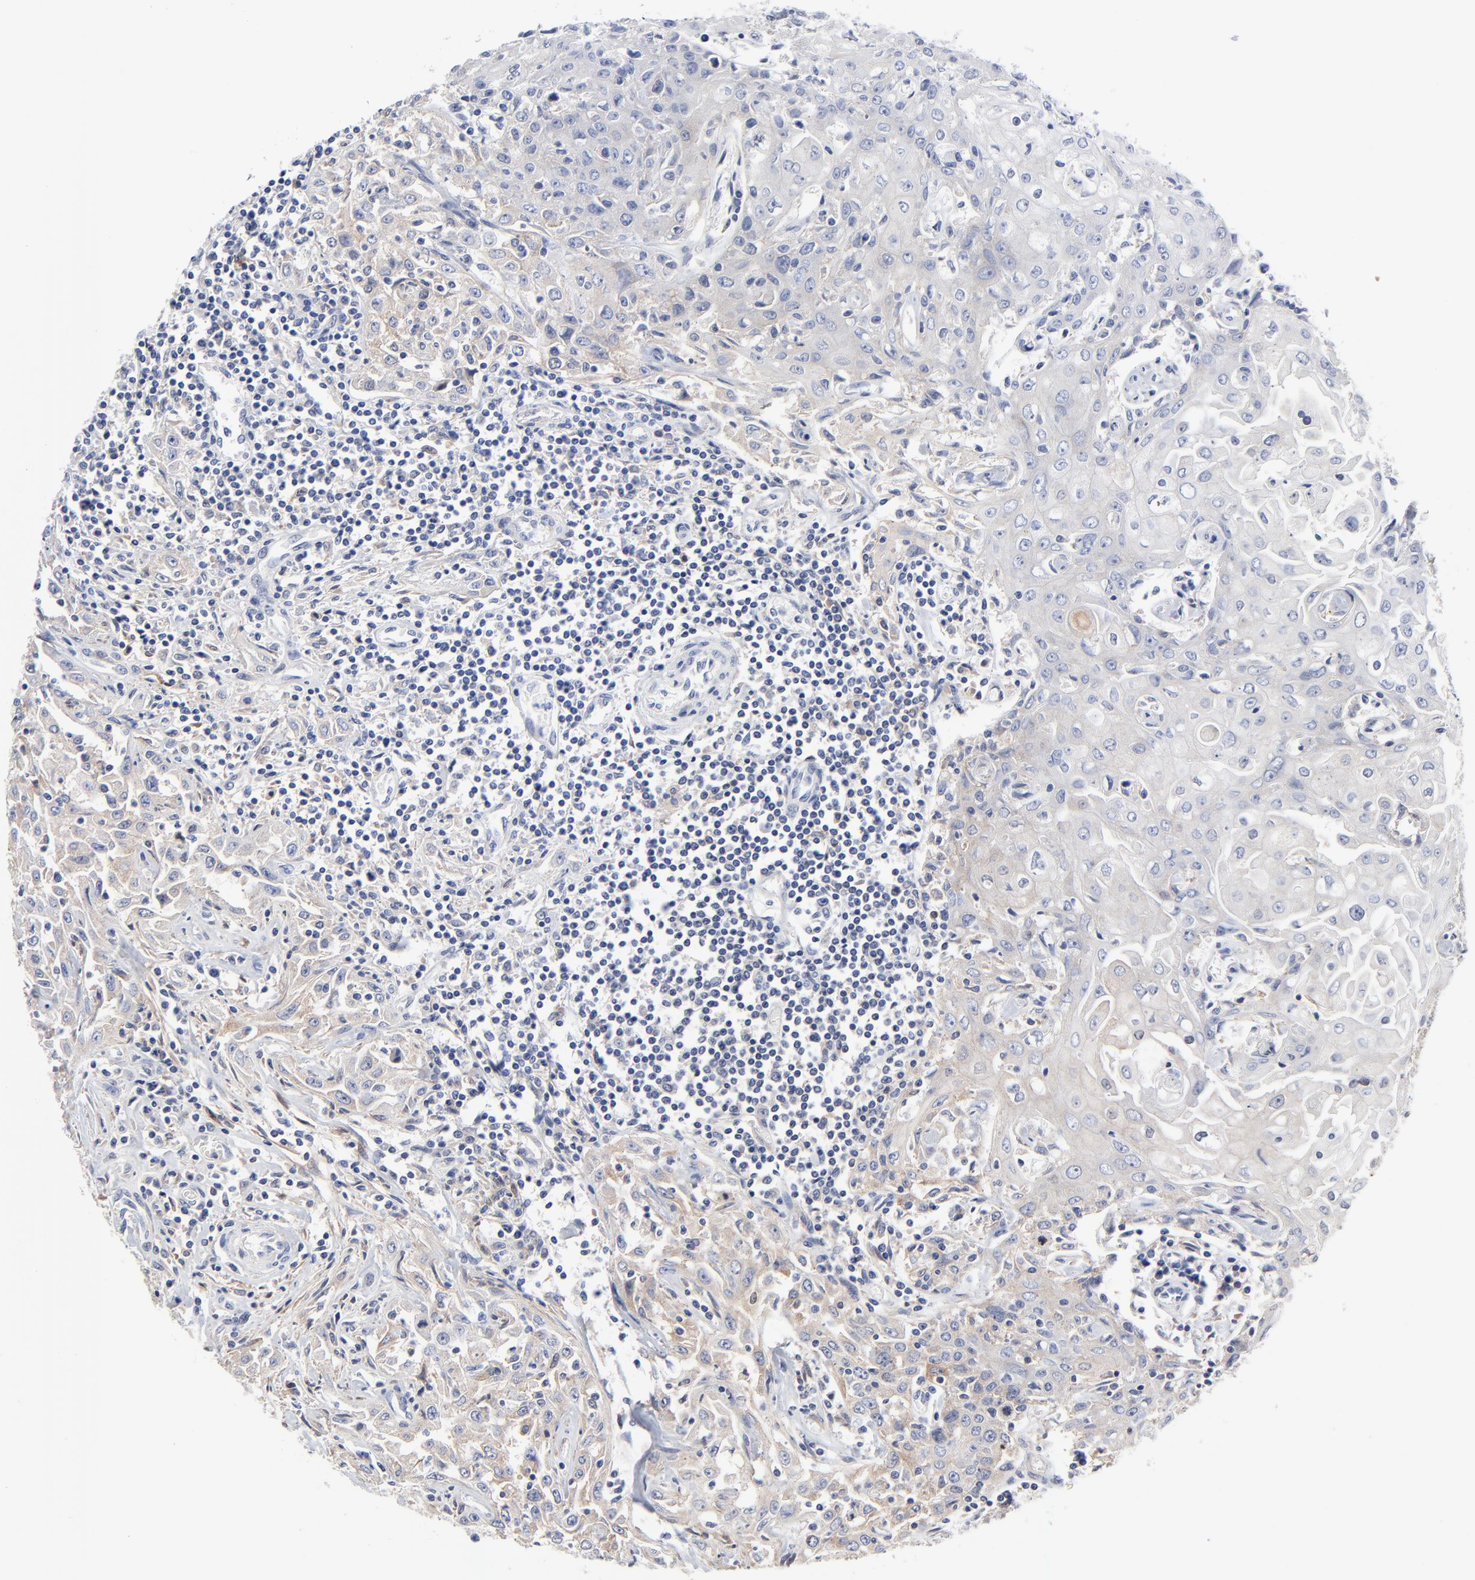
{"staining": {"intensity": "moderate", "quantity": ">75%", "location": "cytoplasmic/membranous"}, "tissue": "head and neck cancer", "cell_type": "Tumor cells", "image_type": "cancer", "snomed": [{"axis": "morphology", "description": "Squamous cell carcinoma, NOS"}, {"axis": "topography", "description": "Oral tissue"}, {"axis": "topography", "description": "Head-Neck"}], "caption": "Head and neck squamous cell carcinoma stained with DAB (3,3'-diaminobenzidine) IHC shows medium levels of moderate cytoplasmic/membranous expression in approximately >75% of tumor cells.", "gene": "STAT2", "patient": {"sex": "female", "age": 76}}